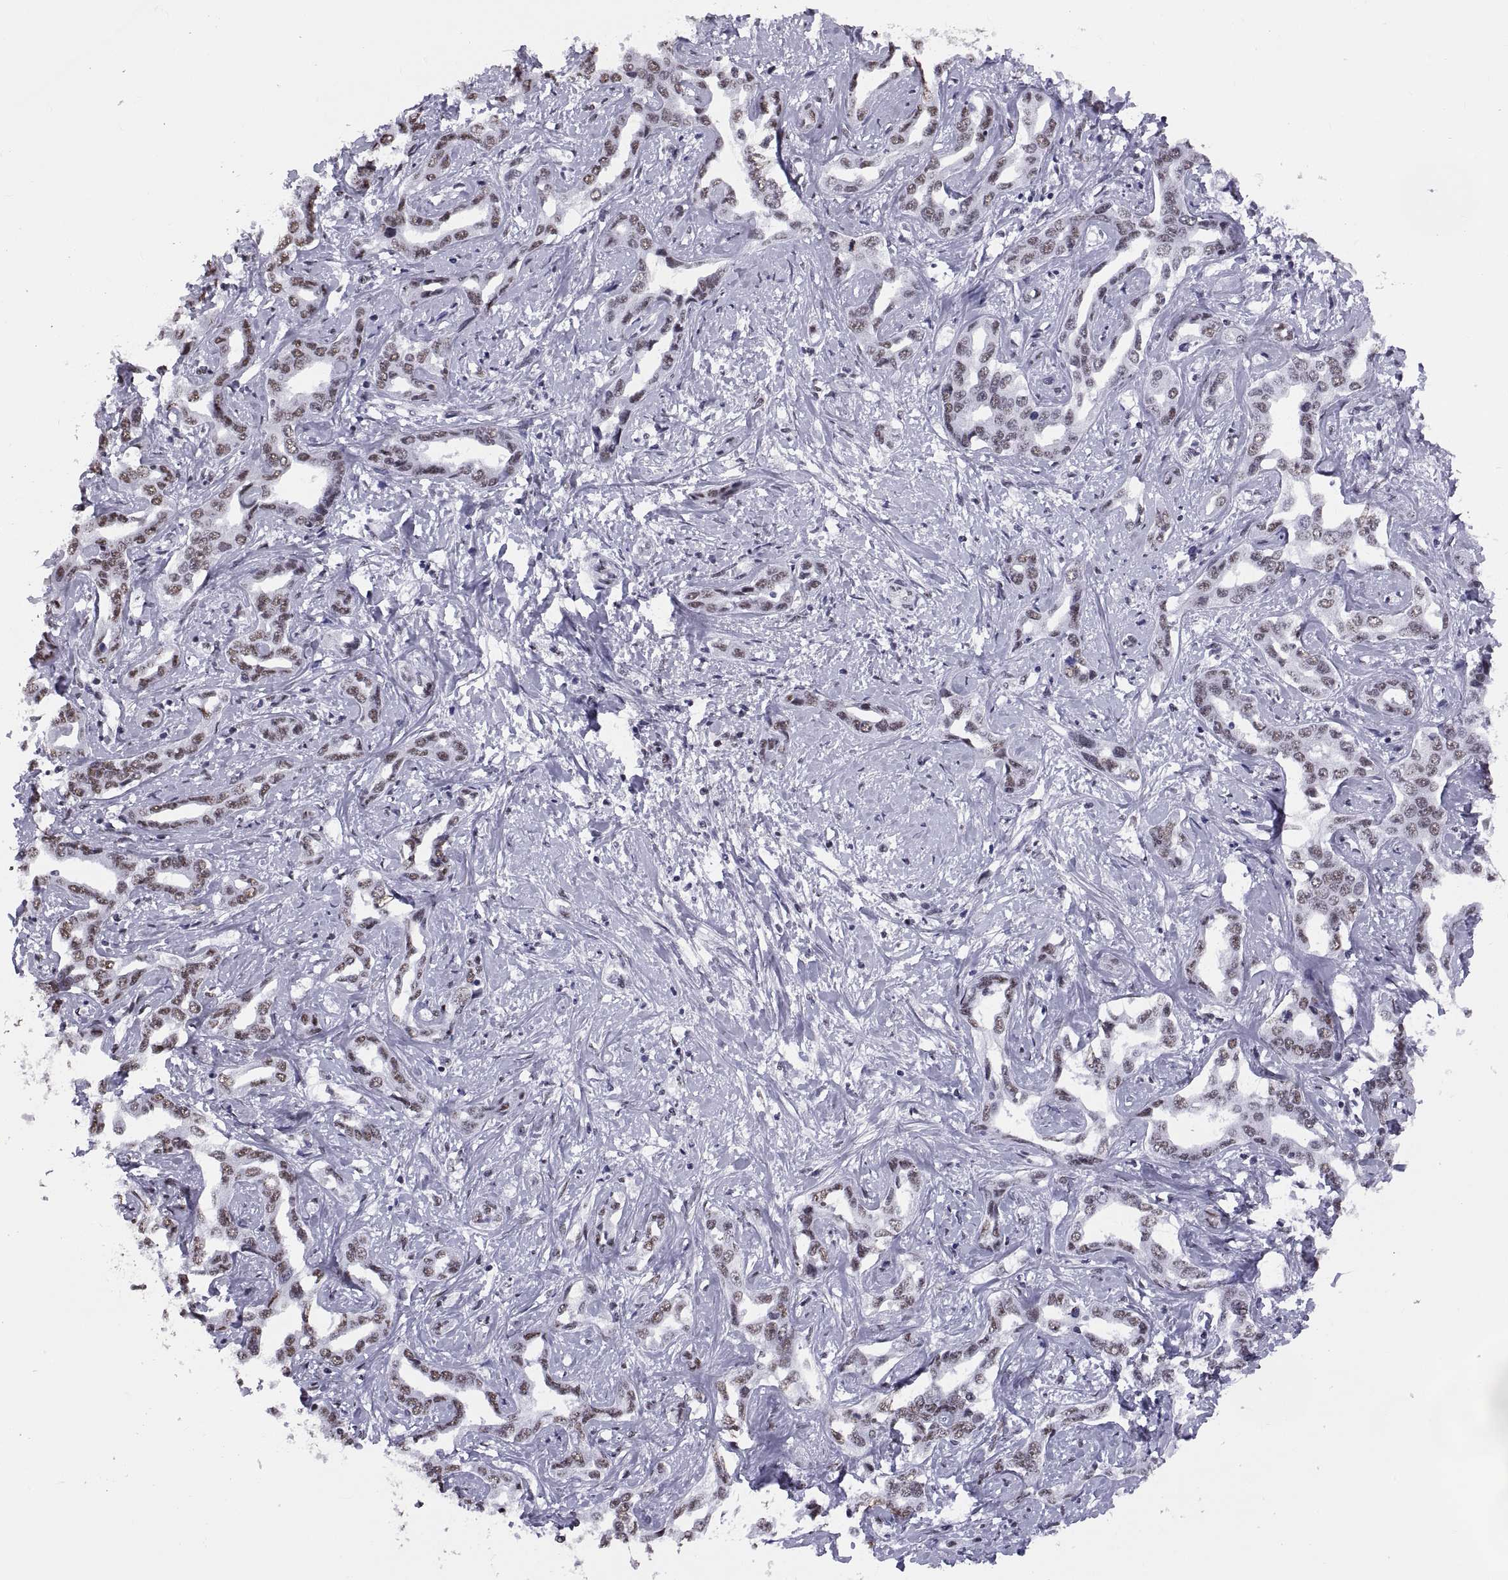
{"staining": {"intensity": "negative", "quantity": "none", "location": "none"}, "tissue": "liver cancer", "cell_type": "Tumor cells", "image_type": "cancer", "snomed": [{"axis": "morphology", "description": "Cholangiocarcinoma"}, {"axis": "topography", "description": "Liver"}], "caption": "Image shows no significant protein staining in tumor cells of liver cancer. Nuclei are stained in blue.", "gene": "NEUROD6", "patient": {"sex": "male", "age": 59}}